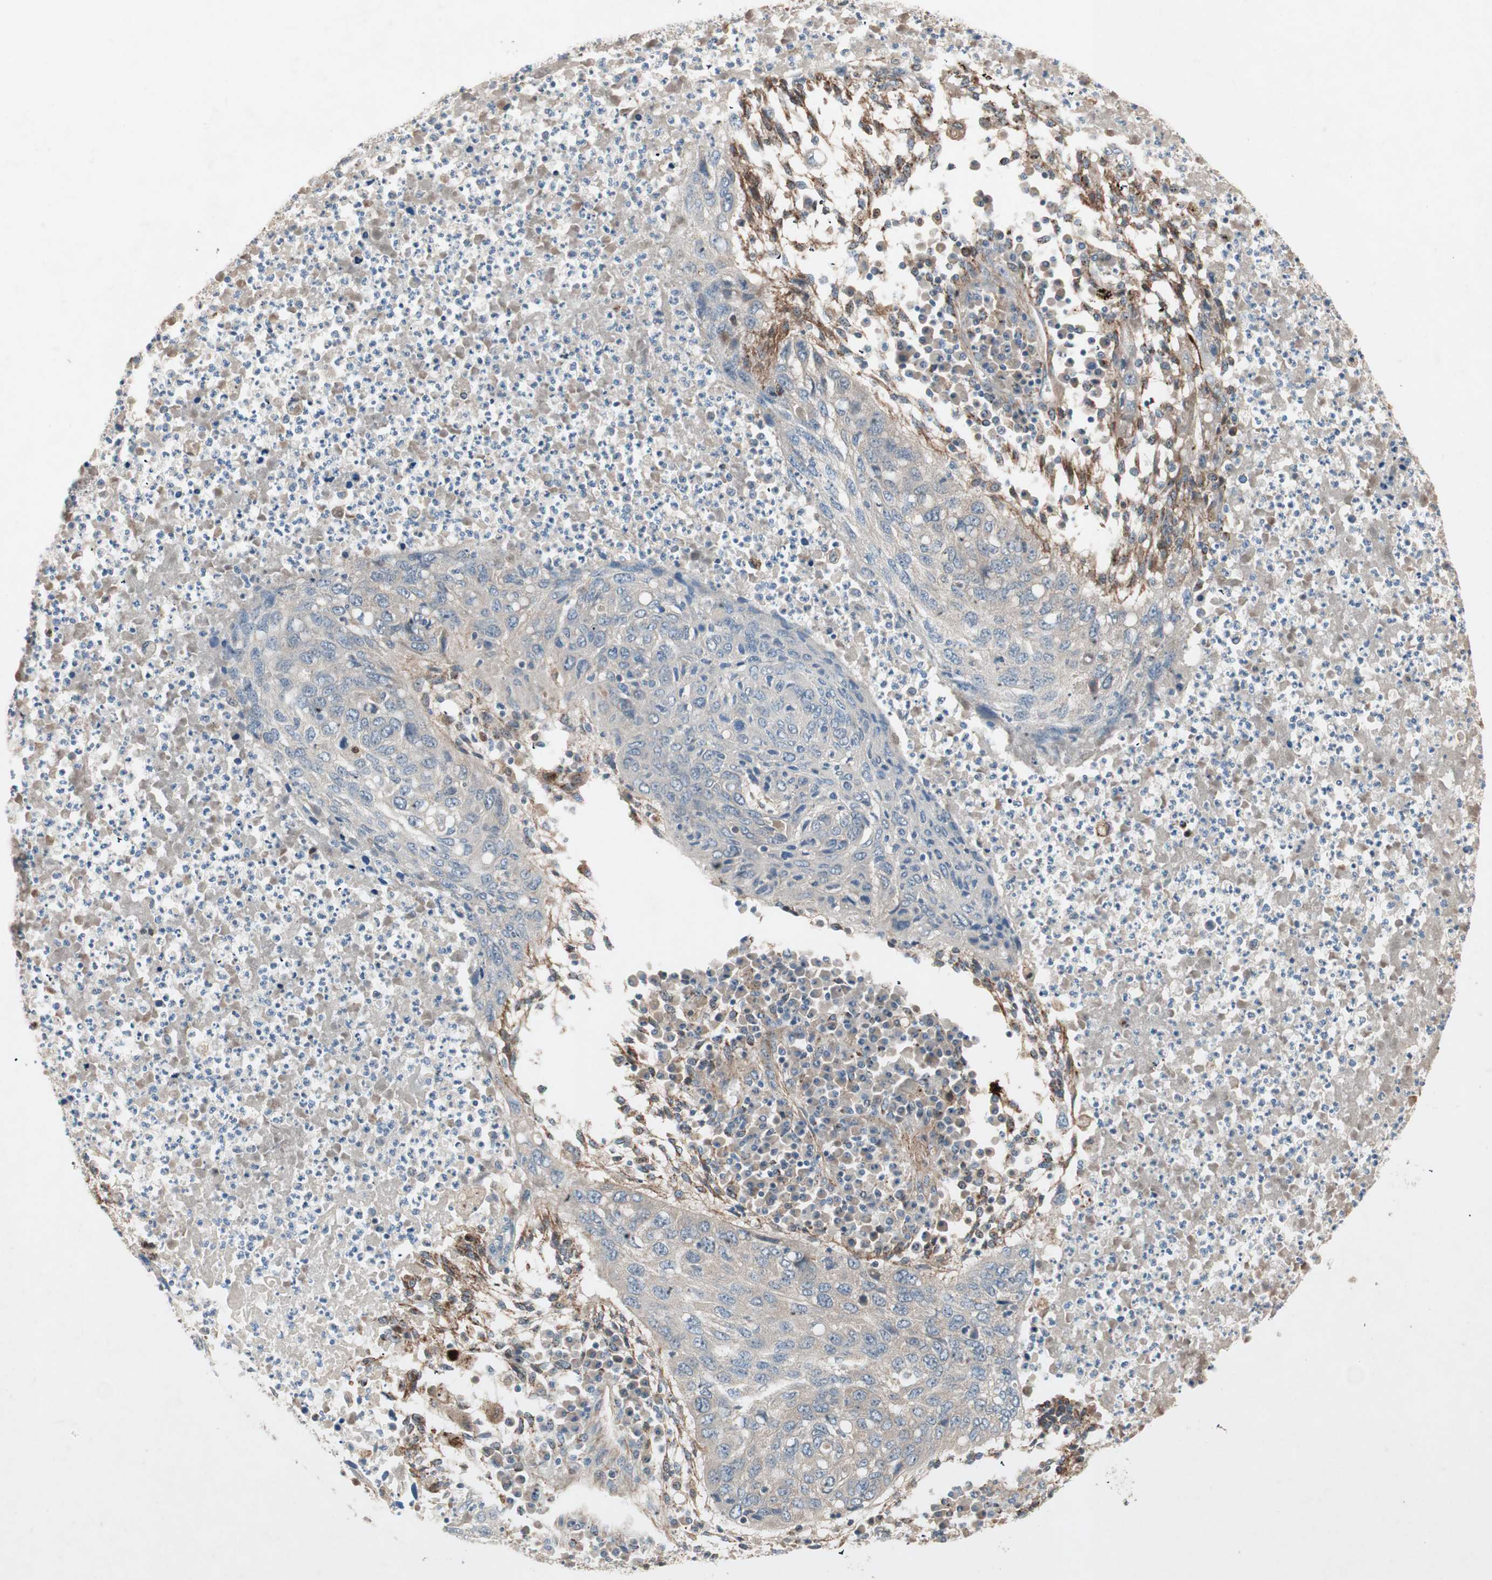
{"staining": {"intensity": "negative", "quantity": "none", "location": "none"}, "tissue": "lung cancer", "cell_type": "Tumor cells", "image_type": "cancer", "snomed": [{"axis": "morphology", "description": "Squamous cell carcinoma, NOS"}, {"axis": "topography", "description": "Lung"}], "caption": "Lung cancer stained for a protein using IHC exhibits no expression tumor cells.", "gene": "SDSL", "patient": {"sex": "female", "age": 63}}